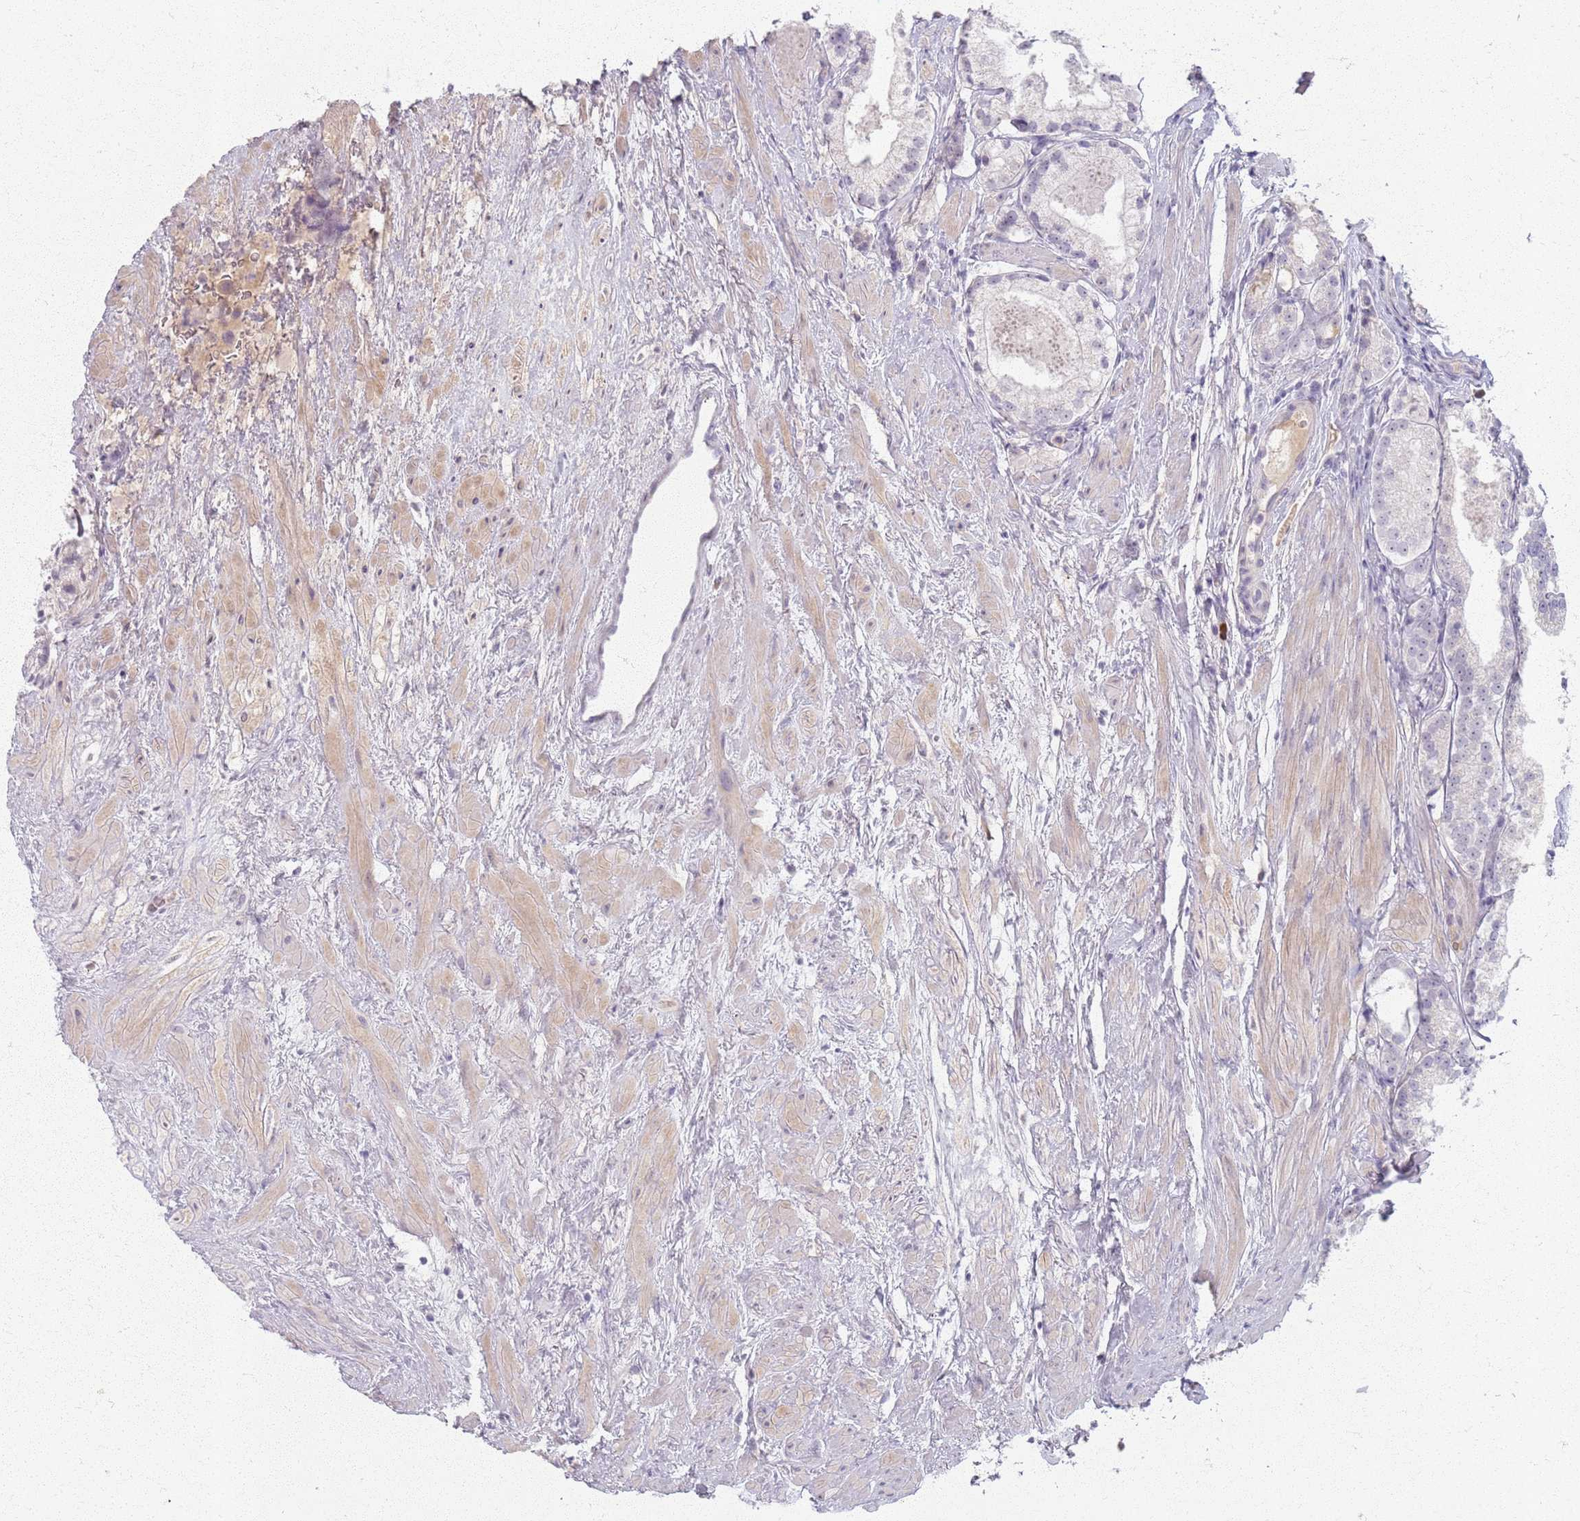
{"staining": {"intensity": "negative", "quantity": "none", "location": "none"}, "tissue": "prostate cancer", "cell_type": "Tumor cells", "image_type": "cancer", "snomed": [{"axis": "morphology", "description": "Adenocarcinoma, Low grade"}, {"axis": "topography", "description": "Prostate"}], "caption": "Micrograph shows no significant protein positivity in tumor cells of adenocarcinoma (low-grade) (prostate).", "gene": "CRIPT", "patient": {"sex": "male", "age": 68}}